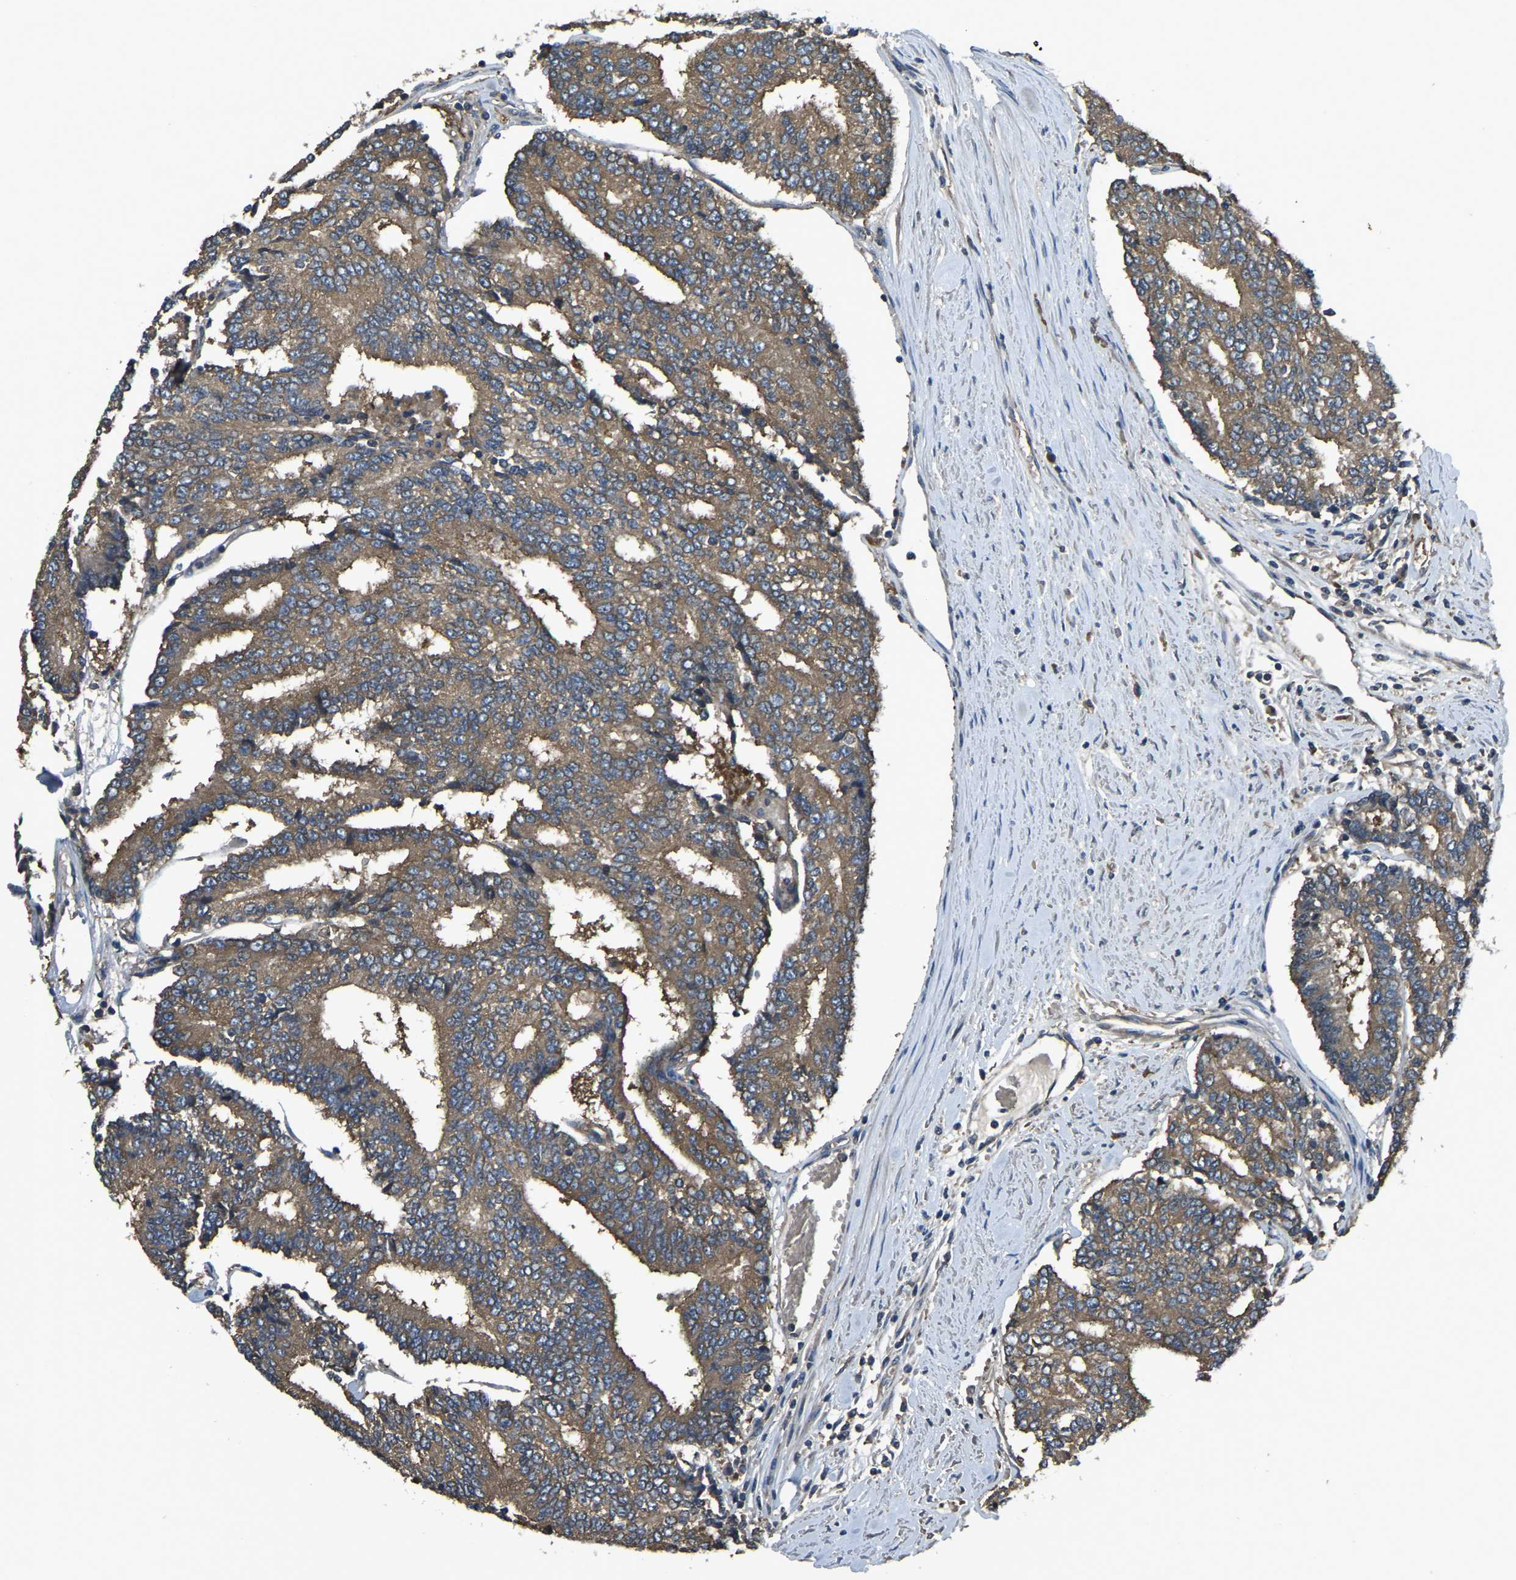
{"staining": {"intensity": "moderate", "quantity": ">75%", "location": "cytoplasmic/membranous"}, "tissue": "prostate cancer", "cell_type": "Tumor cells", "image_type": "cancer", "snomed": [{"axis": "morphology", "description": "Normal tissue, NOS"}, {"axis": "morphology", "description": "Adenocarcinoma, High grade"}, {"axis": "topography", "description": "Prostate"}, {"axis": "topography", "description": "Seminal veicle"}], "caption": "A brown stain shows moderate cytoplasmic/membranous positivity of a protein in human high-grade adenocarcinoma (prostate) tumor cells. (Brightfield microscopy of DAB IHC at high magnification).", "gene": "AIMP1", "patient": {"sex": "male", "age": 55}}